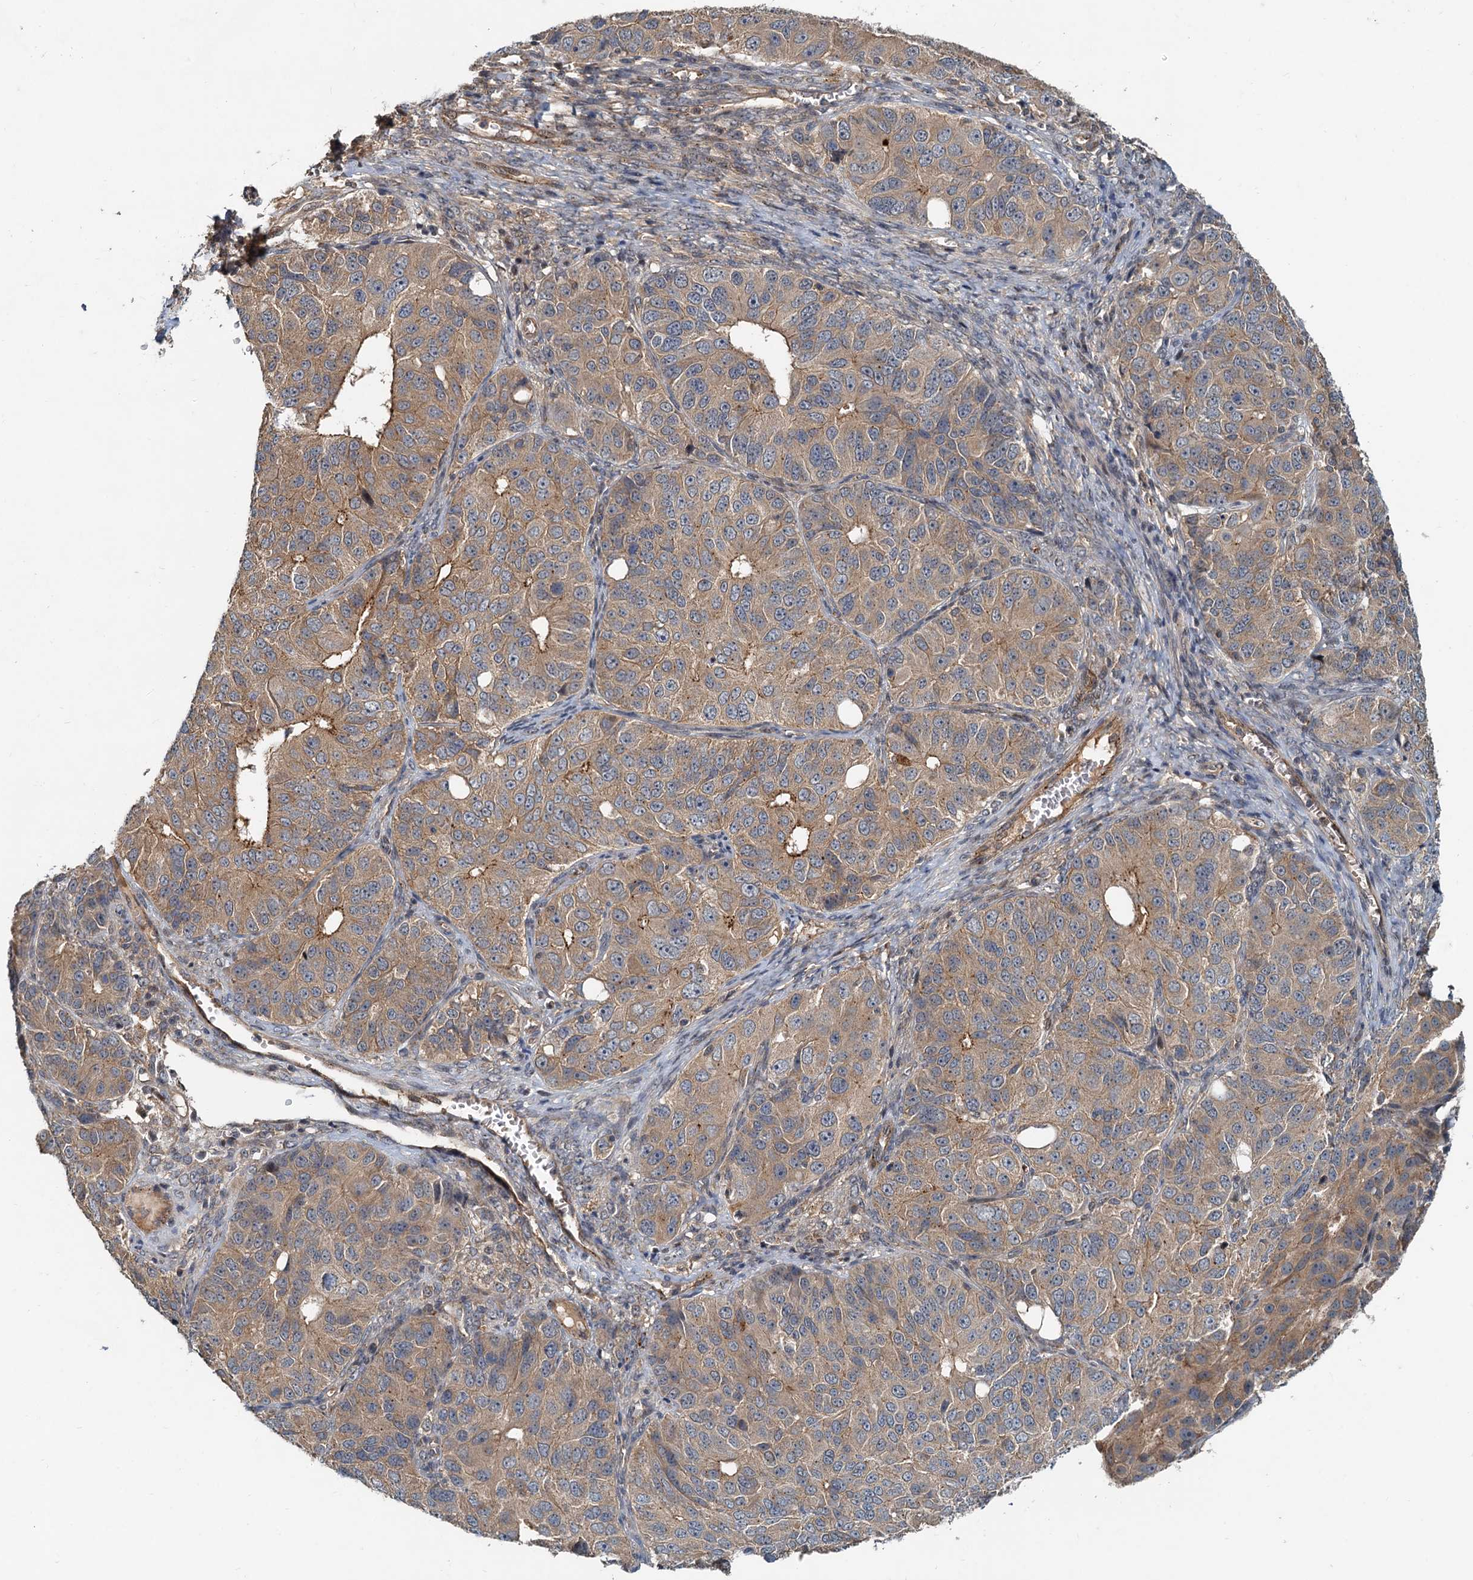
{"staining": {"intensity": "moderate", "quantity": ">75%", "location": "cytoplasmic/membranous"}, "tissue": "ovarian cancer", "cell_type": "Tumor cells", "image_type": "cancer", "snomed": [{"axis": "morphology", "description": "Carcinoma, endometroid"}, {"axis": "topography", "description": "Ovary"}], "caption": "Immunohistochemical staining of human ovarian endometroid carcinoma demonstrates medium levels of moderate cytoplasmic/membranous positivity in approximately >75% of tumor cells. Nuclei are stained in blue.", "gene": "CEP68", "patient": {"sex": "female", "age": 51}}